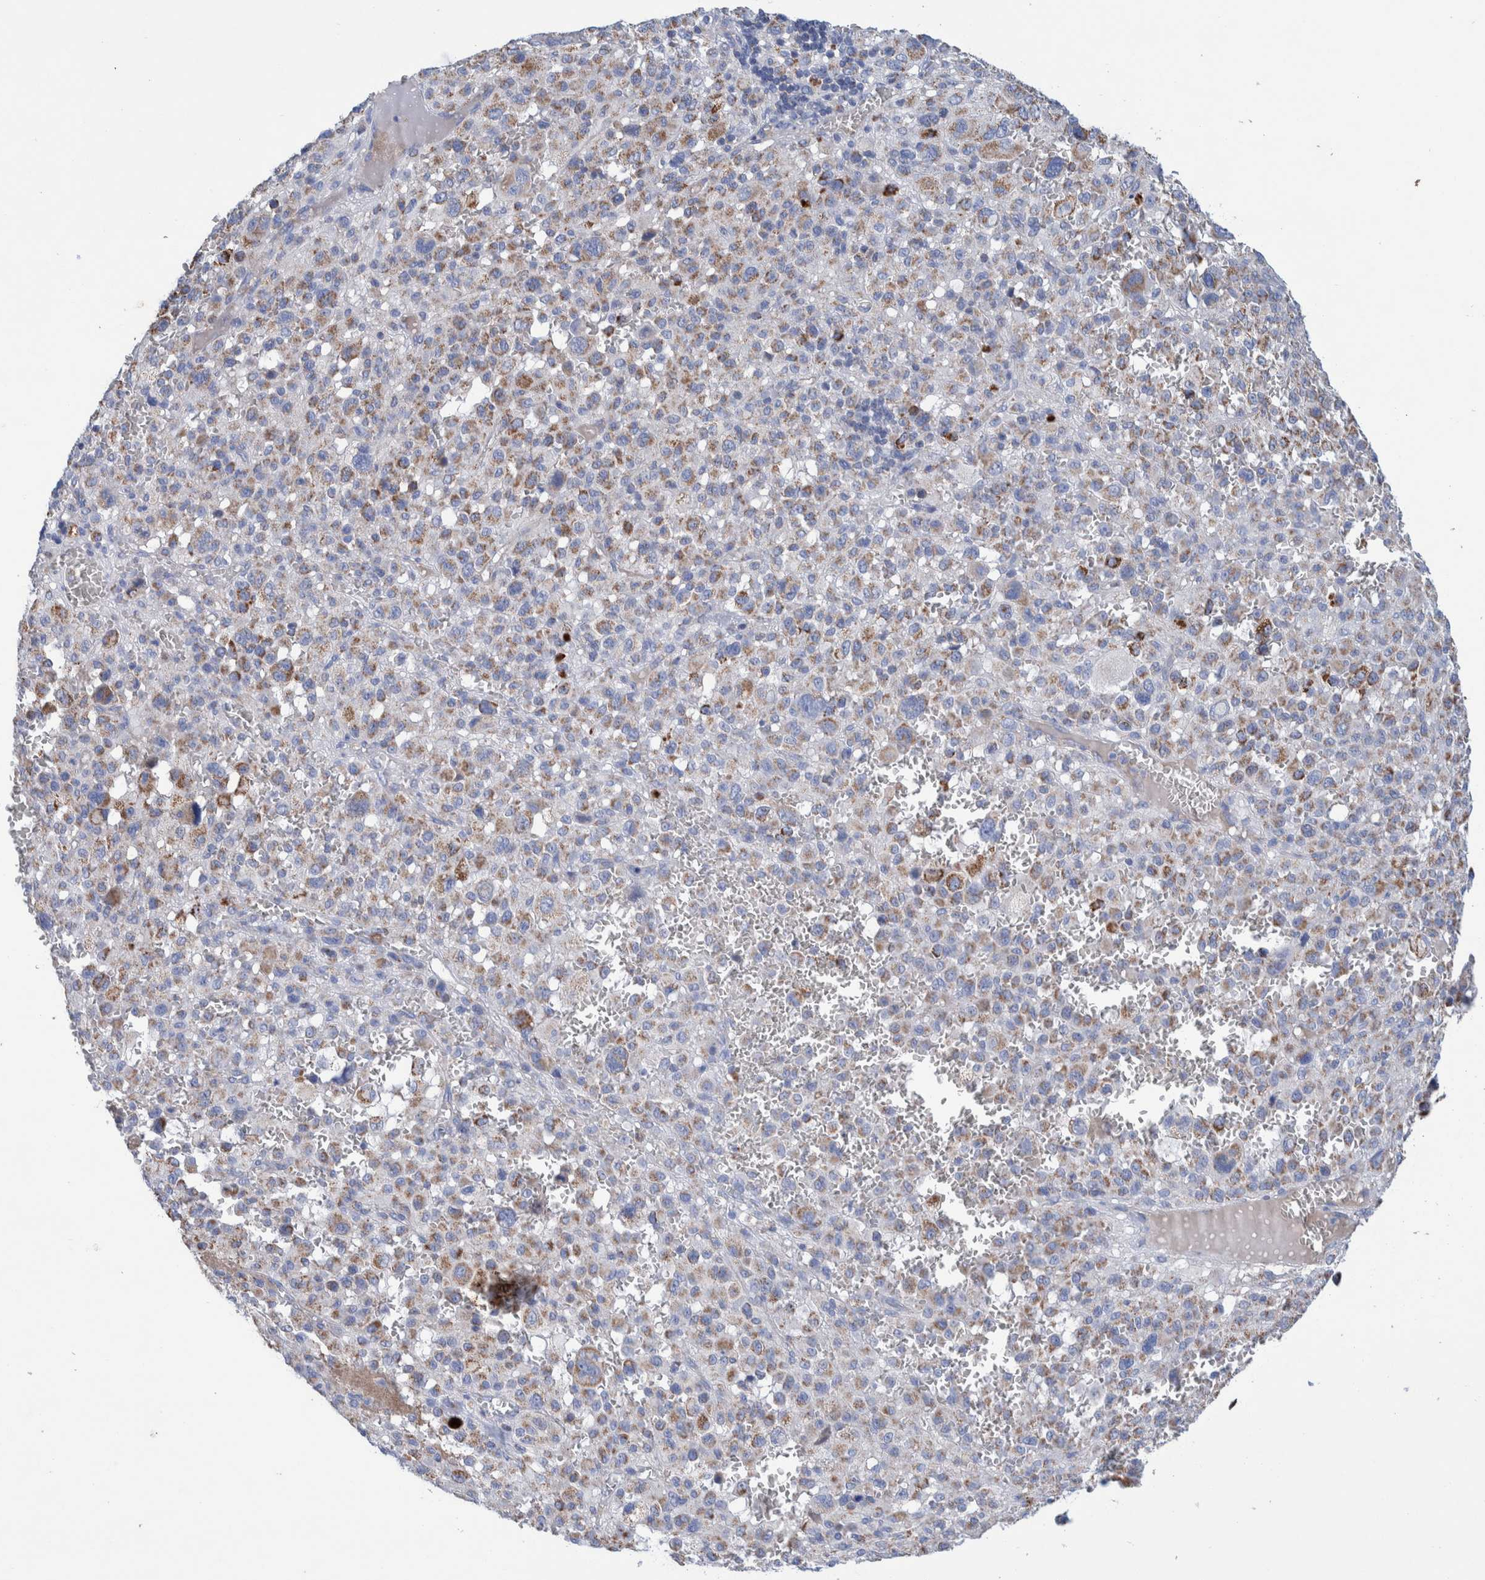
{"staining": {"intensity": "moderate", "quantity": ">75%", "location": "cytoplasmic/membranous"}, "tissue": "melanoma", "cell_type": "Tumor cells", "image_type": "cancer", "snomed": [{"axis": "morphology", "description": "Malignant melanoma, Metastatic site"}, {"axis": "topography", "description": "Skin"}], "caption": "Immunohistochemical staining of malignant melanoma (metastatic site) exhibits moderate cytoplasmic/membranous protein expression in approximately >75% of tumor cells.", "gene": "DECR1", "patient": {"sex": "female", "age": 74}}